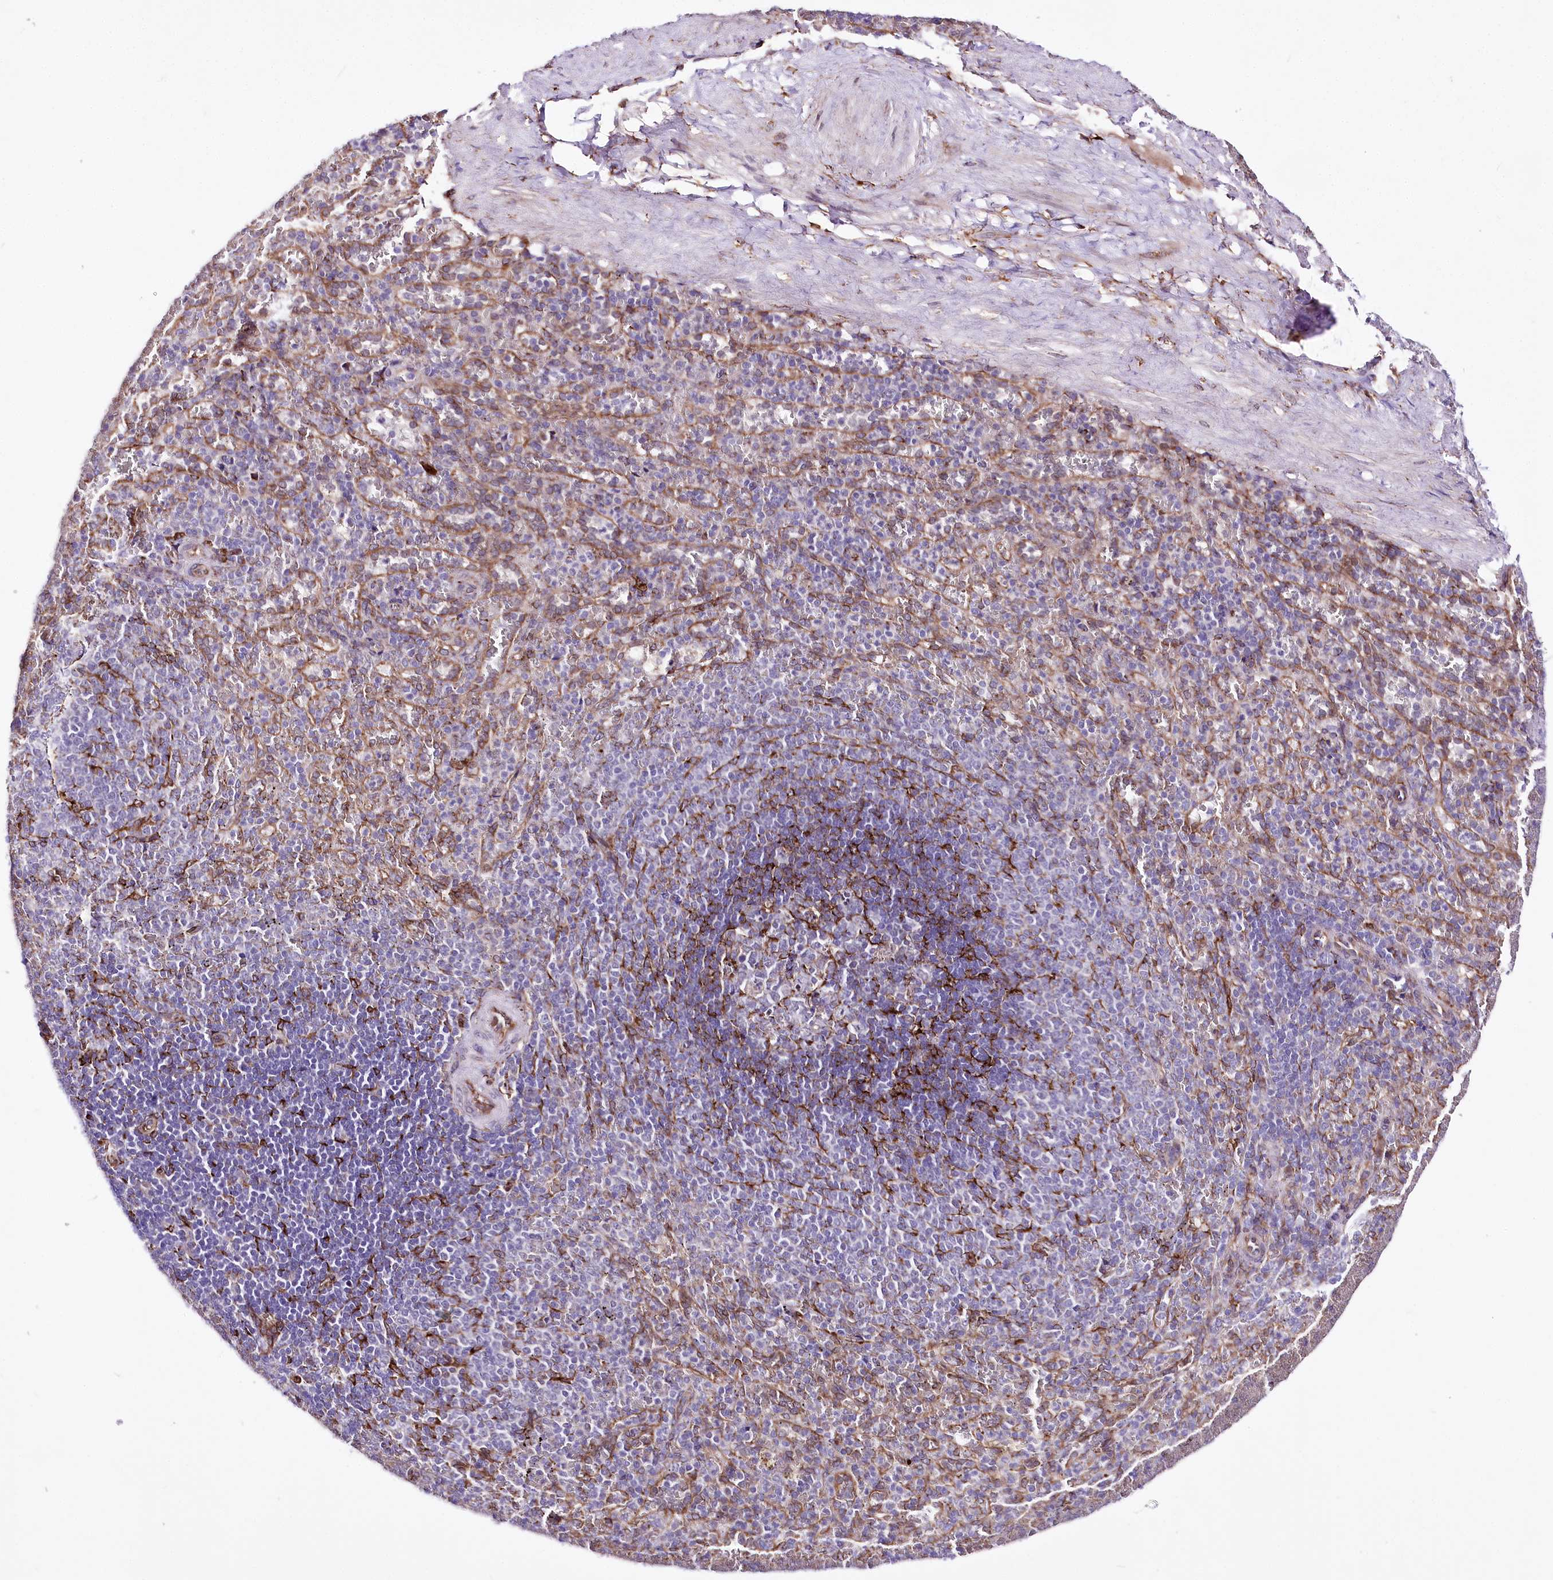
{"staining": {"intensity": "negative", "quantity": "none", "location": "none"}, "tissue": "spleen", "cell_type": "Cells in red pulp", "image_type": "normal", "snomed": [{"axis": "morphology", "description": "Normal tissue, NOS"}, {"axis": "topography", "description": "Spleen"}], "caption": "A photomicrograph of spleen stained for a protein reveals no brown staining in cells in red pulp. The staining is performed using DAB brown chromogen with nuclei counter-stained in using hematoxylin.", "gene": "WWC1", "patient": {"sex": "female", "age": 21}}